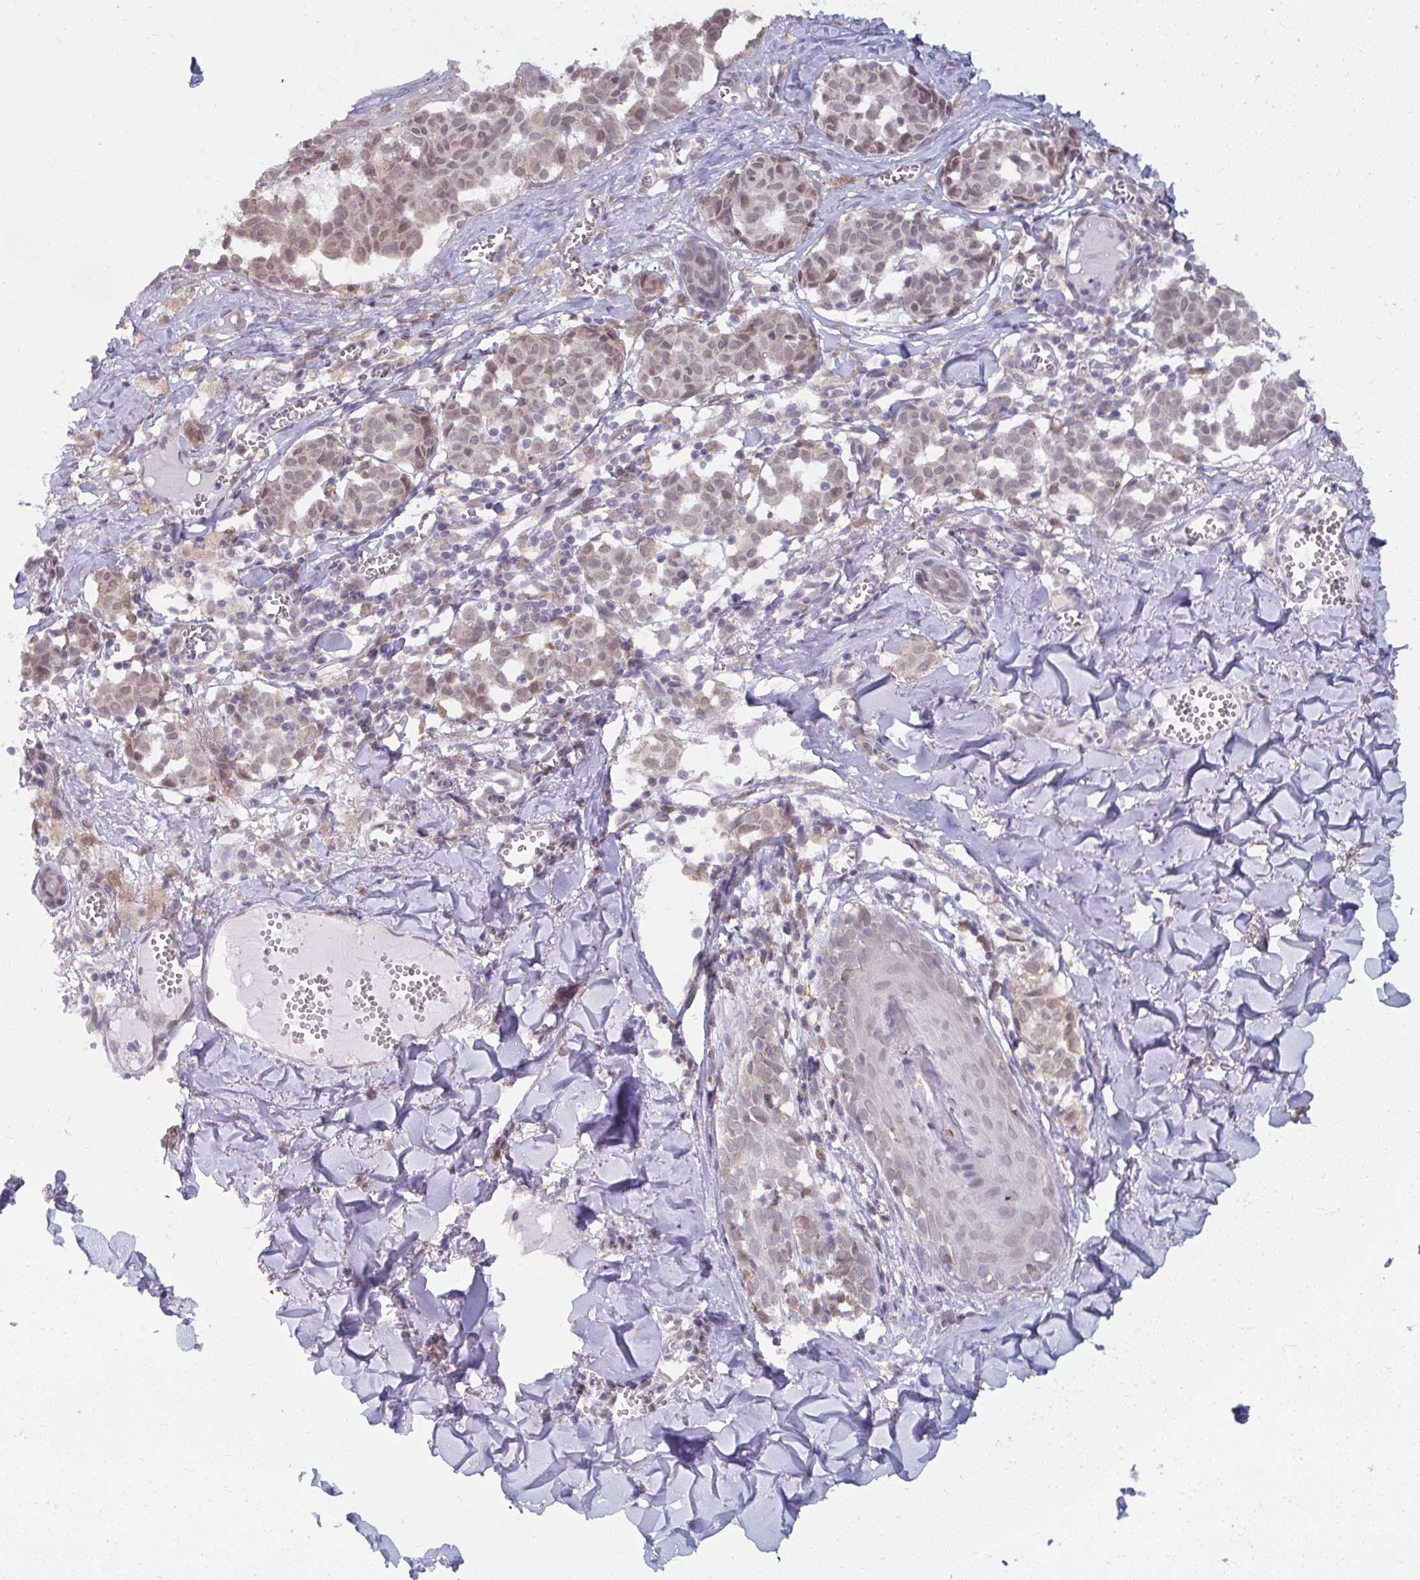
{"staining": {"intensity": "weak", "quantity": "<25%", "location": "nuclear"}, "tissue": "melanoma", "cell_type": "Tumor cells", "image_type": "cancer", "snomed": [{"axis": "morphology", "description": "Malignant melanoma, NOS"}, {"axis": "topography", "description": "Skin"}], "caption": "IHC of human malignant melanoma shows no staining in tumor cells. (Stains: DAB IHC with hematoxylin counter stain, Microscopy: brightfield microscopy at high magnification).", "gene": "NMNAT1", "patient": {"sex": "female", "age": 43}}